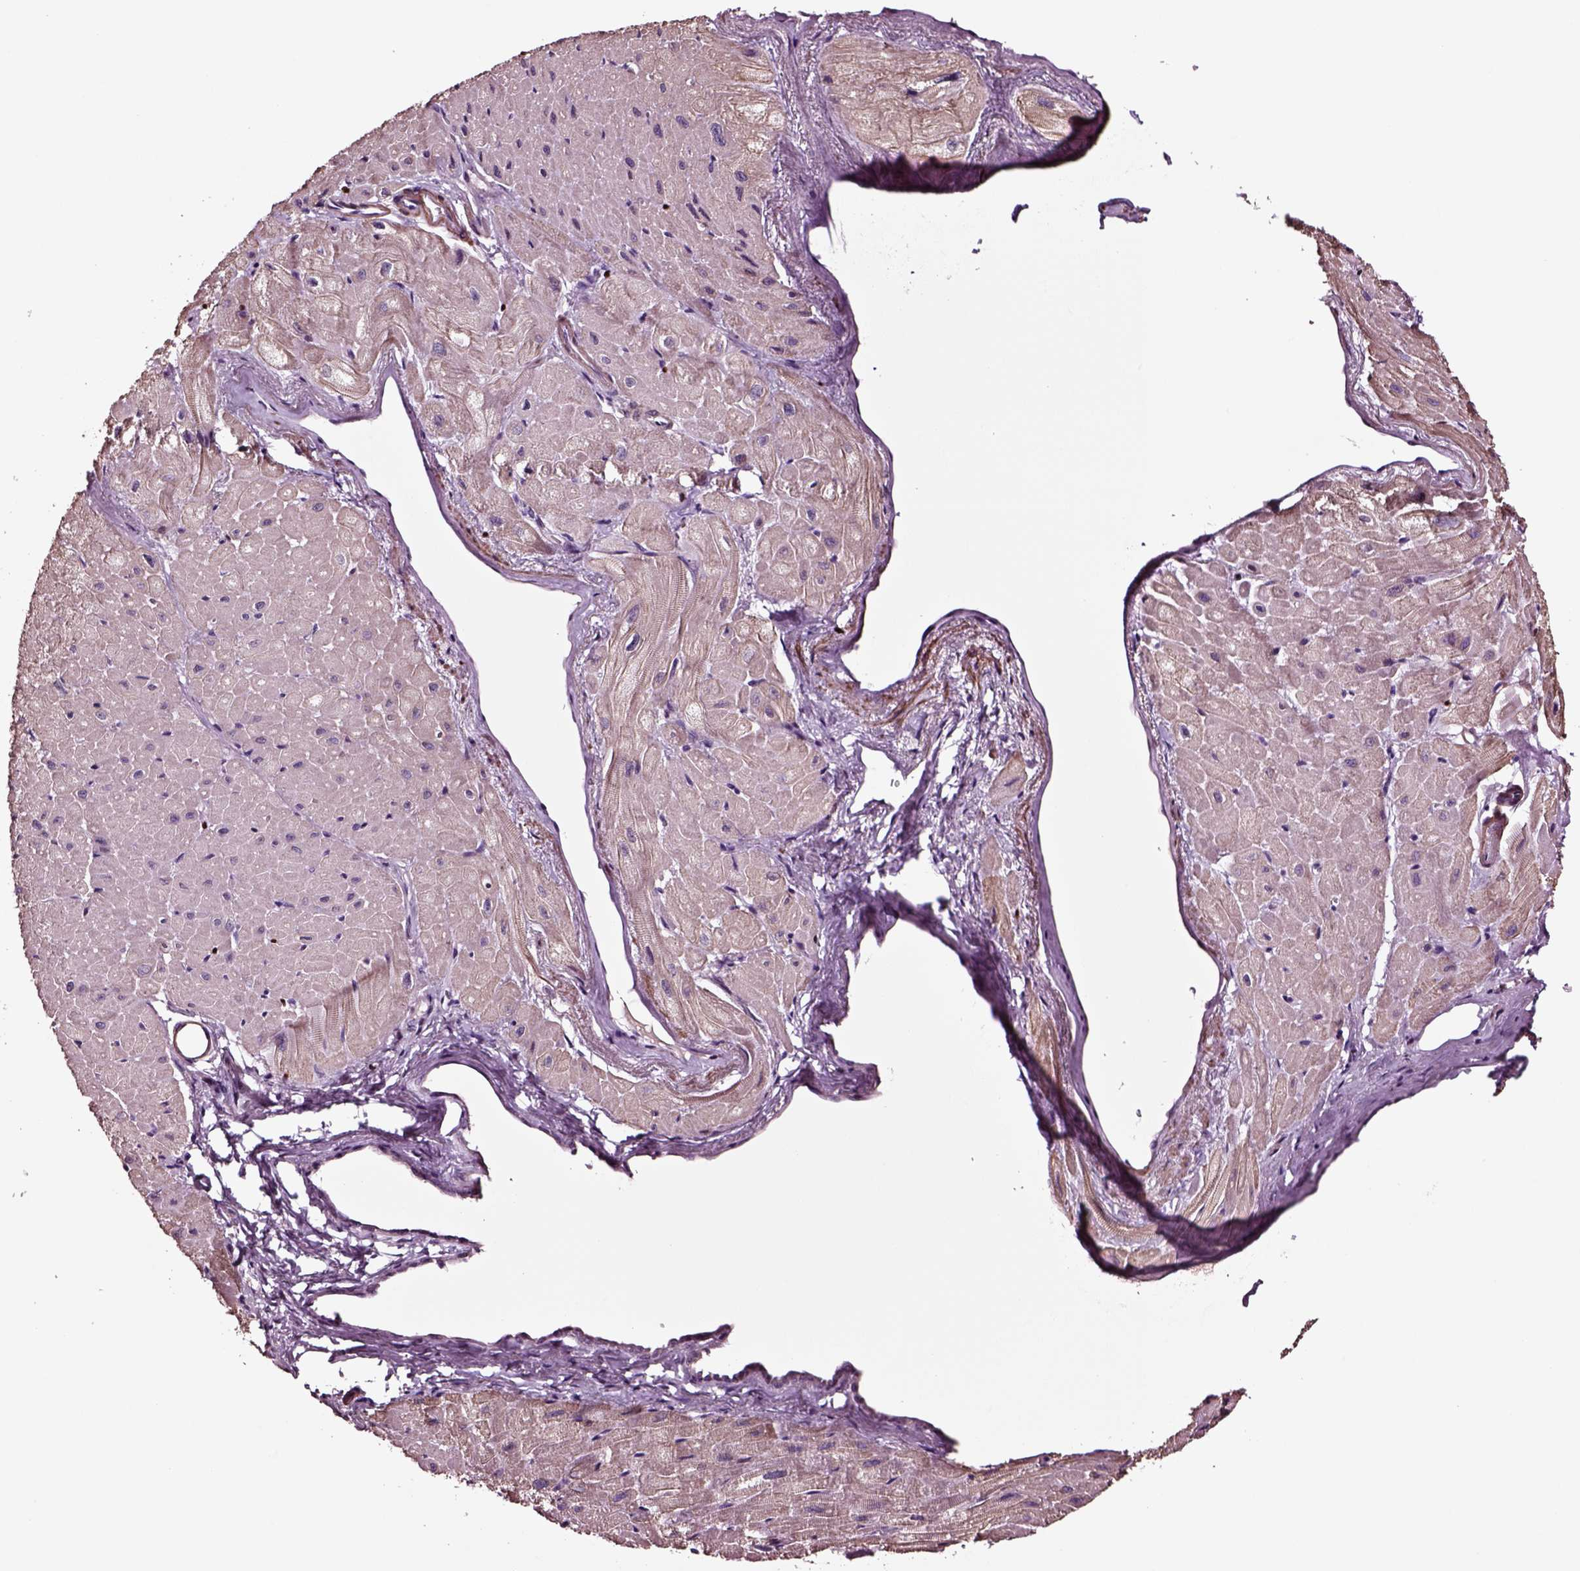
{"staining": {"intensity": "weak", "quantity": "25%-75%", "location": "cytoplasmic/membranous"}, "tissue": "heart muscle", "cell_type": "Cardiomyocytes", "image_type": "normal", "snomed": [{"axis": "morphology", "description": "Normal tissue, NOS"}, {"axis": "topography", "description": "Heart"}], "caption": "An IHC micrograph of unremarkable tissue is shown. Protein staining in brown labels weak cytoplasmic/membranous positivity in heart muscle within cardiomyocytes. The staining was performed using DAB (3,3'-diaminobenzidine) to visualize the protein expression in brown, while the nuclei were stained in blue with hematoxylin (Magnification: 20x).", "gene": "SOX10", "patient": {"sex": "male", "age": 62}}